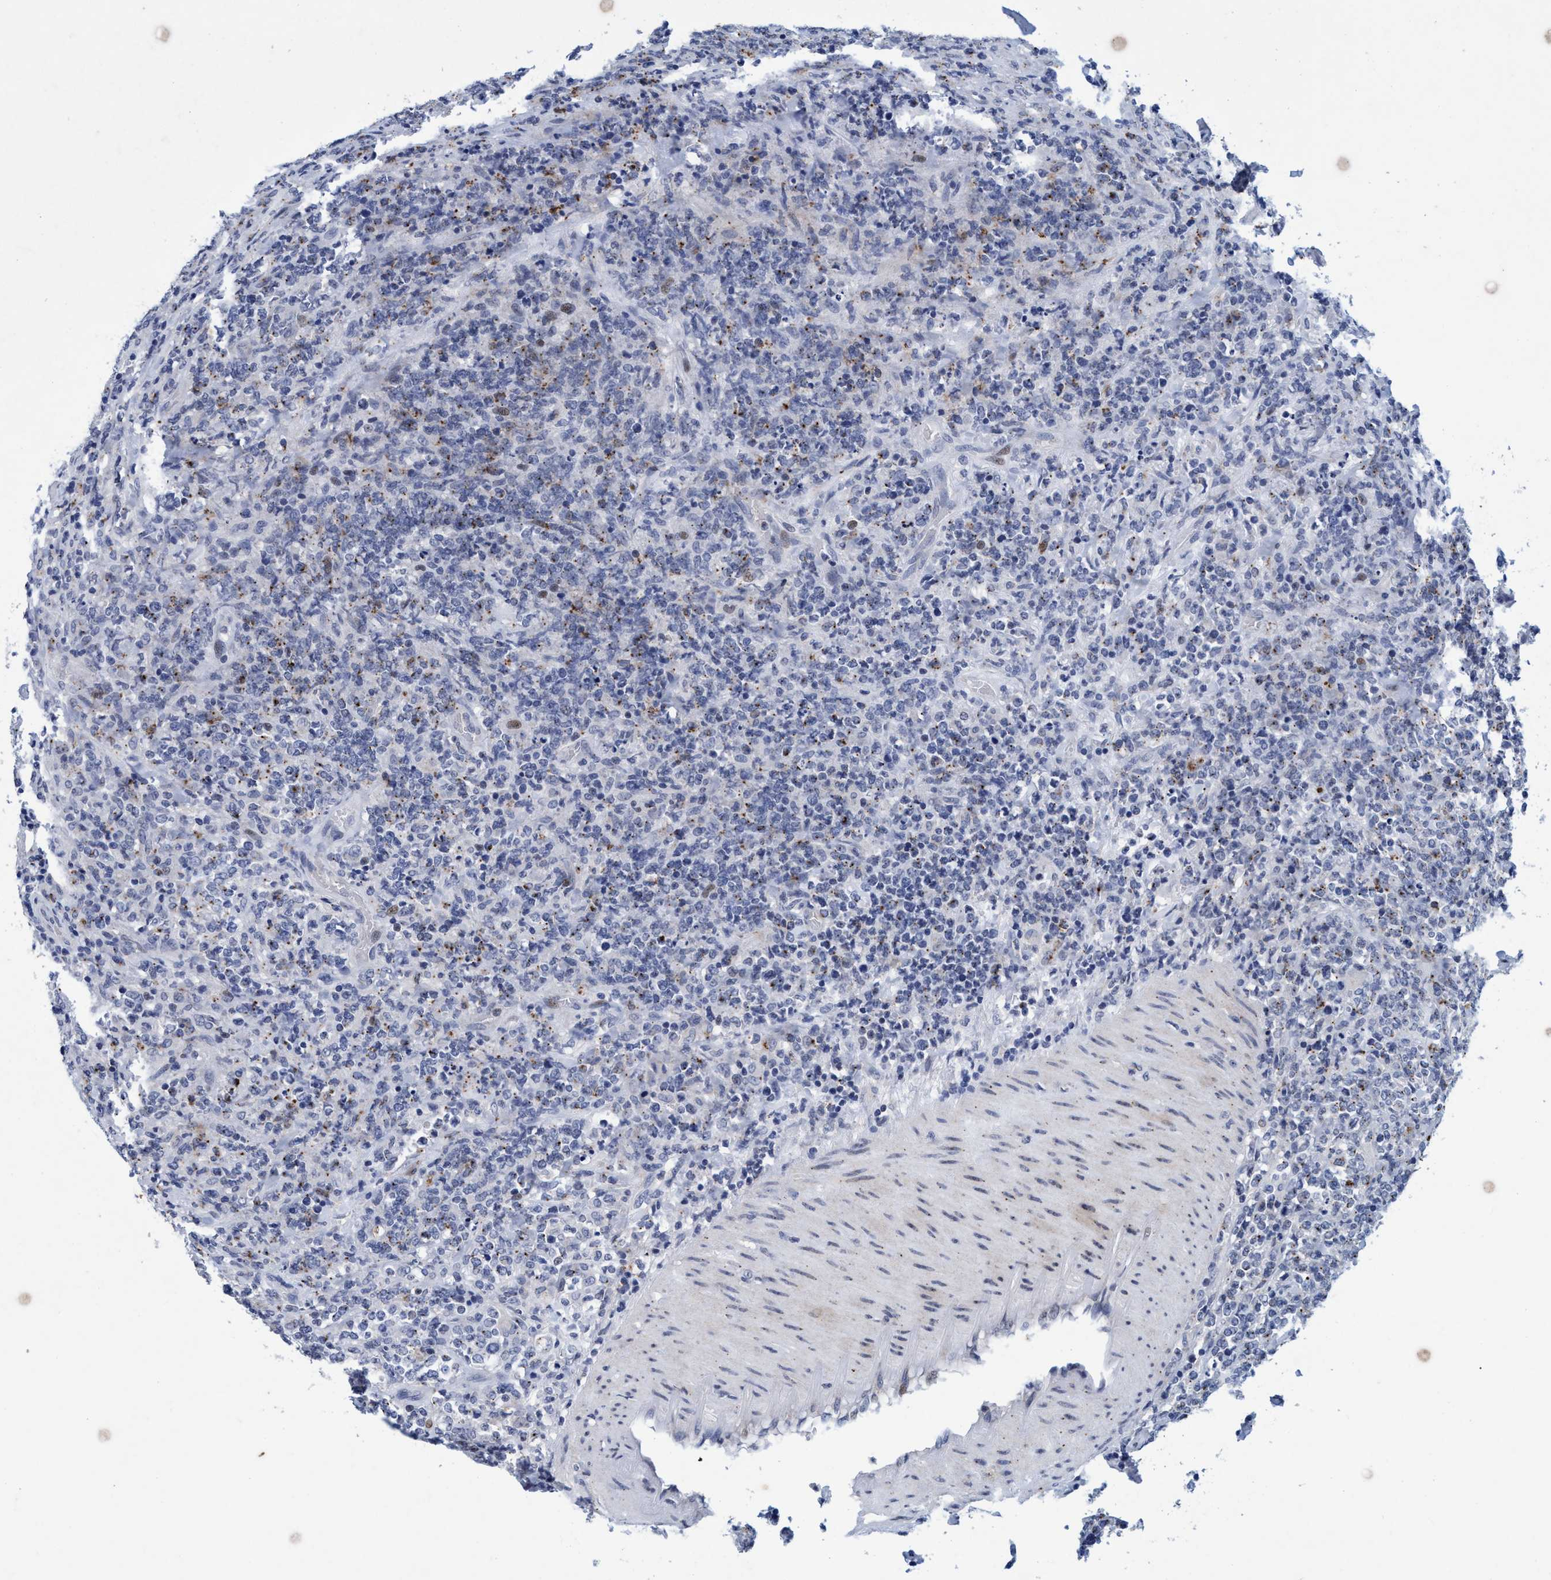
{"staining": {"intensity": "negative", "quantity": "none", "location": "none"}, "tissue": "lymphoma", "cell_type": "Tumor cells", "image_type": "cancer", "snomed": [{"axis": "morphology", "description": "Malignant lymphoma, non-Hodgkin's type, High grade"}, {"axis": "topography", "description": "Soft tissue"}], "caption": "Histopathology image shows no protein expression in tumor cells of malignant lymphoma, non-Hodgkin's type (high-grade) tissue.", "gene": "GRB14", "patient": {"sex": "male", "age": 18}}